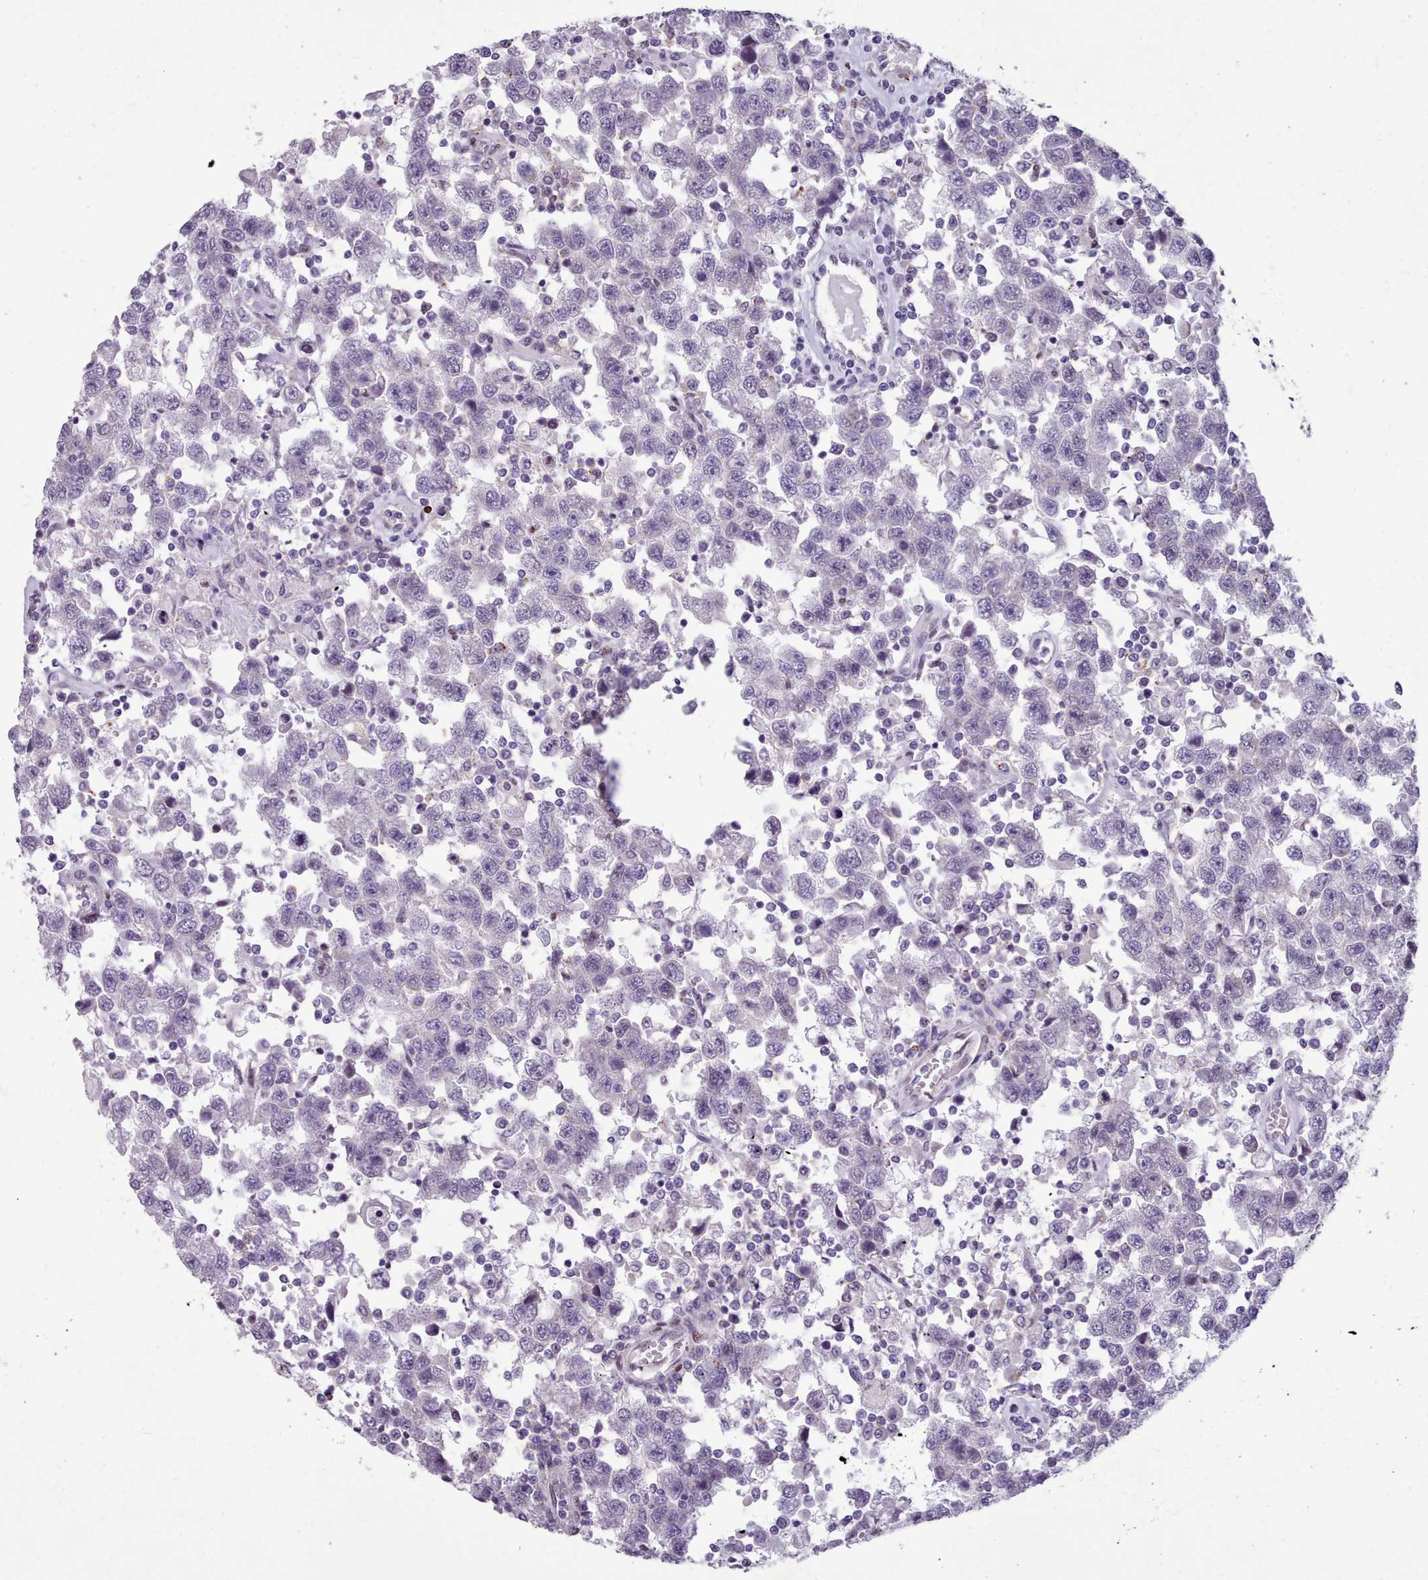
{"staining": {"intensity": "negative", "quantity": "none", "location": "none"}, "tissue": "testis cancer", "cell_type": "Tumor cells", "image_type": "cancer", "snomed": [{"axis": "morphology", "description": "Seminoma, NOS"}, {"axis": "topography", "description": "Testis"}], "caption": "DAB immunohistochemical staining of human testis cancer reveals no significant expression in tumor cells.", "gene": "KCNT2", "patient": {"sex": "male", "age": 41}}